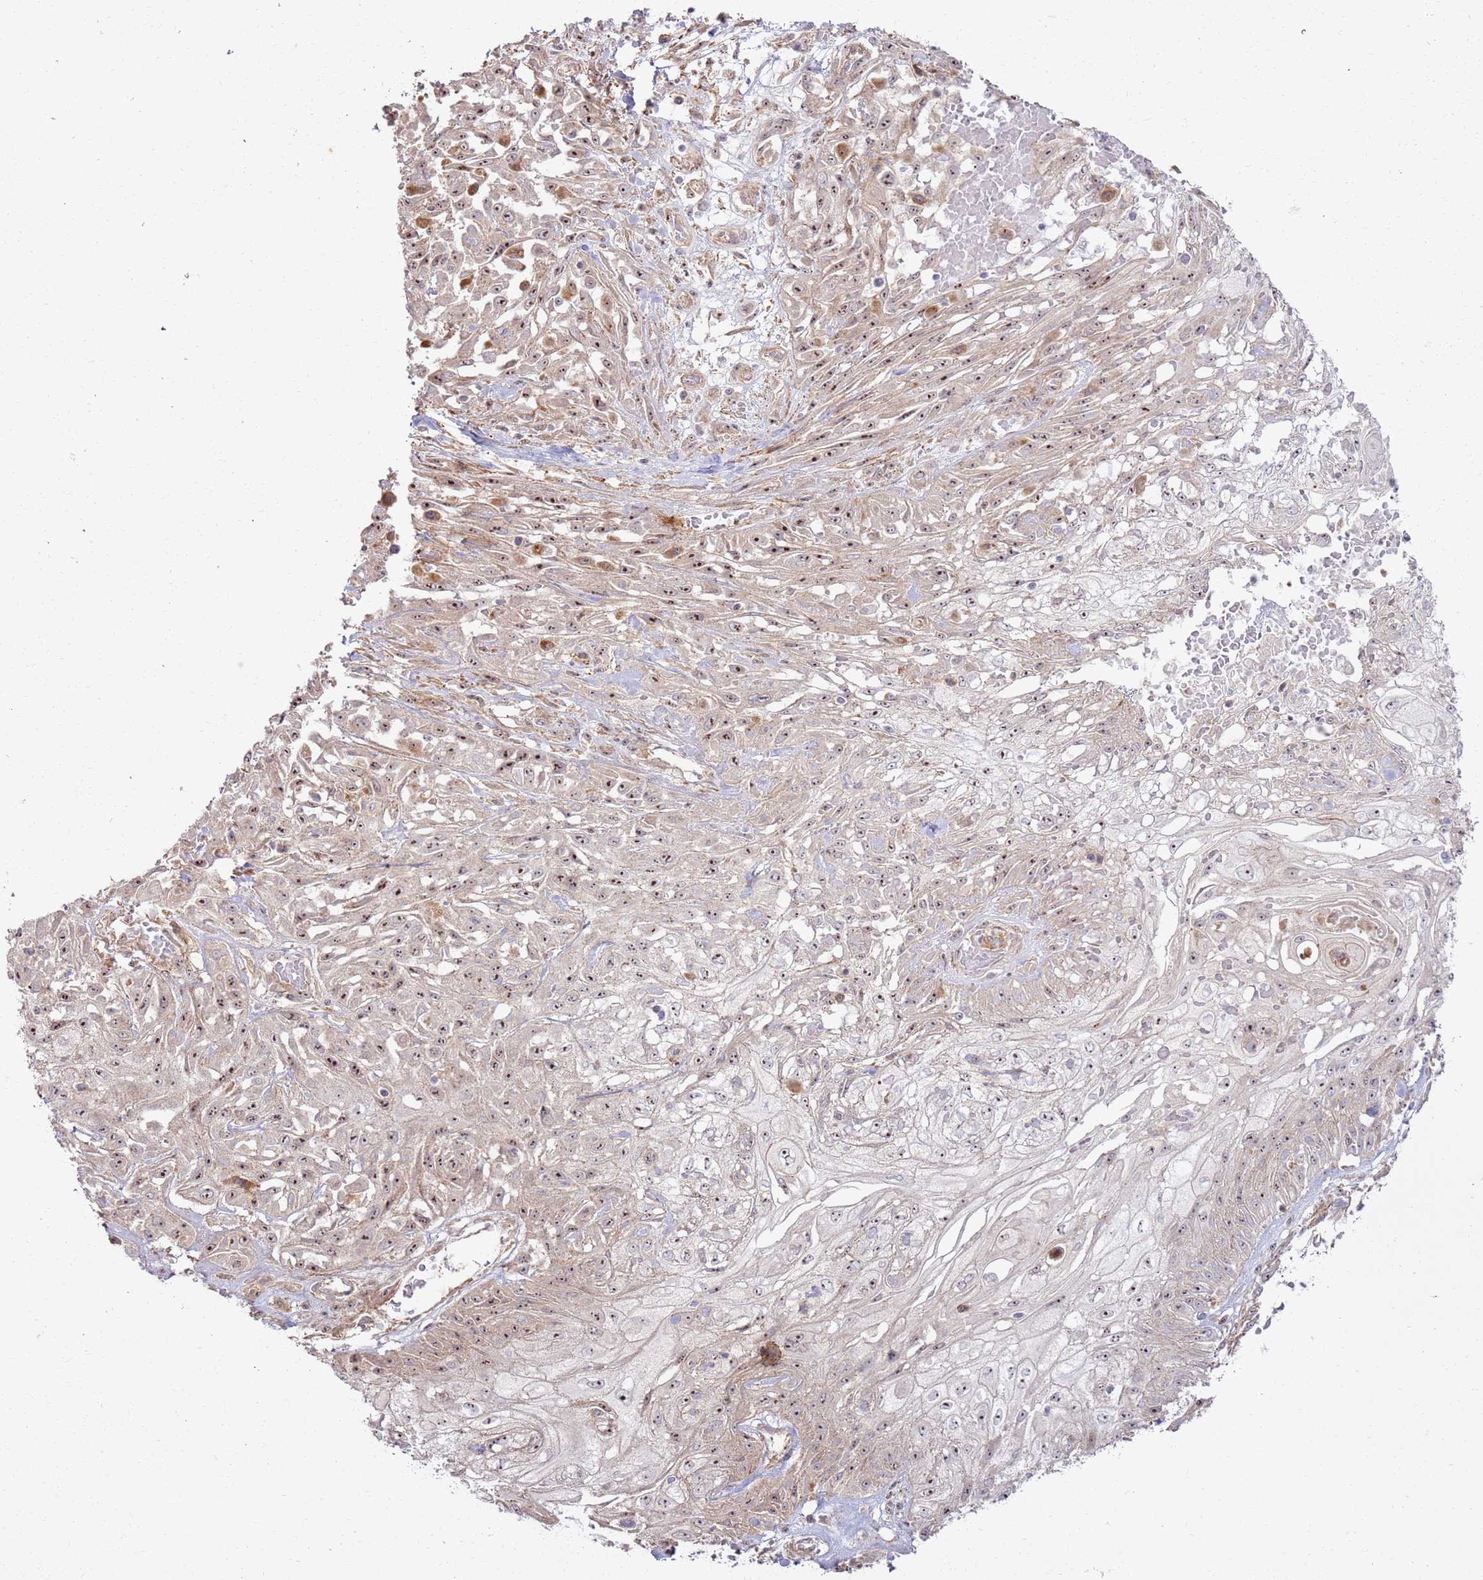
{"staining": {"intensity": "moderate", "quantity": ">75%", "location": "nuclear"}, "tissue": "skin cancer", "cell_type": "Tumor cells", "image_type": "cancer", "snomed": [{"axis": "morphology", "description": "Squamous cell carcinoma, NOS"}, {"axis": "morphology", "description": "Squamous cell carcinoma, metastatic, NOS"}, {"axis": "topography", "description": "Skin"}, {"axis": "topography", "description": "Lymph node"}], "caption": "A high-resolution histopathology image shows immunohistochemistry (IHC) staining of skin cancer (squamous cell carcinoma), which reveals moderate nuclear expression in about >75% of tumor cells. The staining was performed using DAB, with brown indicating positive protein expression. Nuclei are stained blue with hematoxylin.", "gene": "CNPY1", "patient": {"sex": "male", "age": 75}}